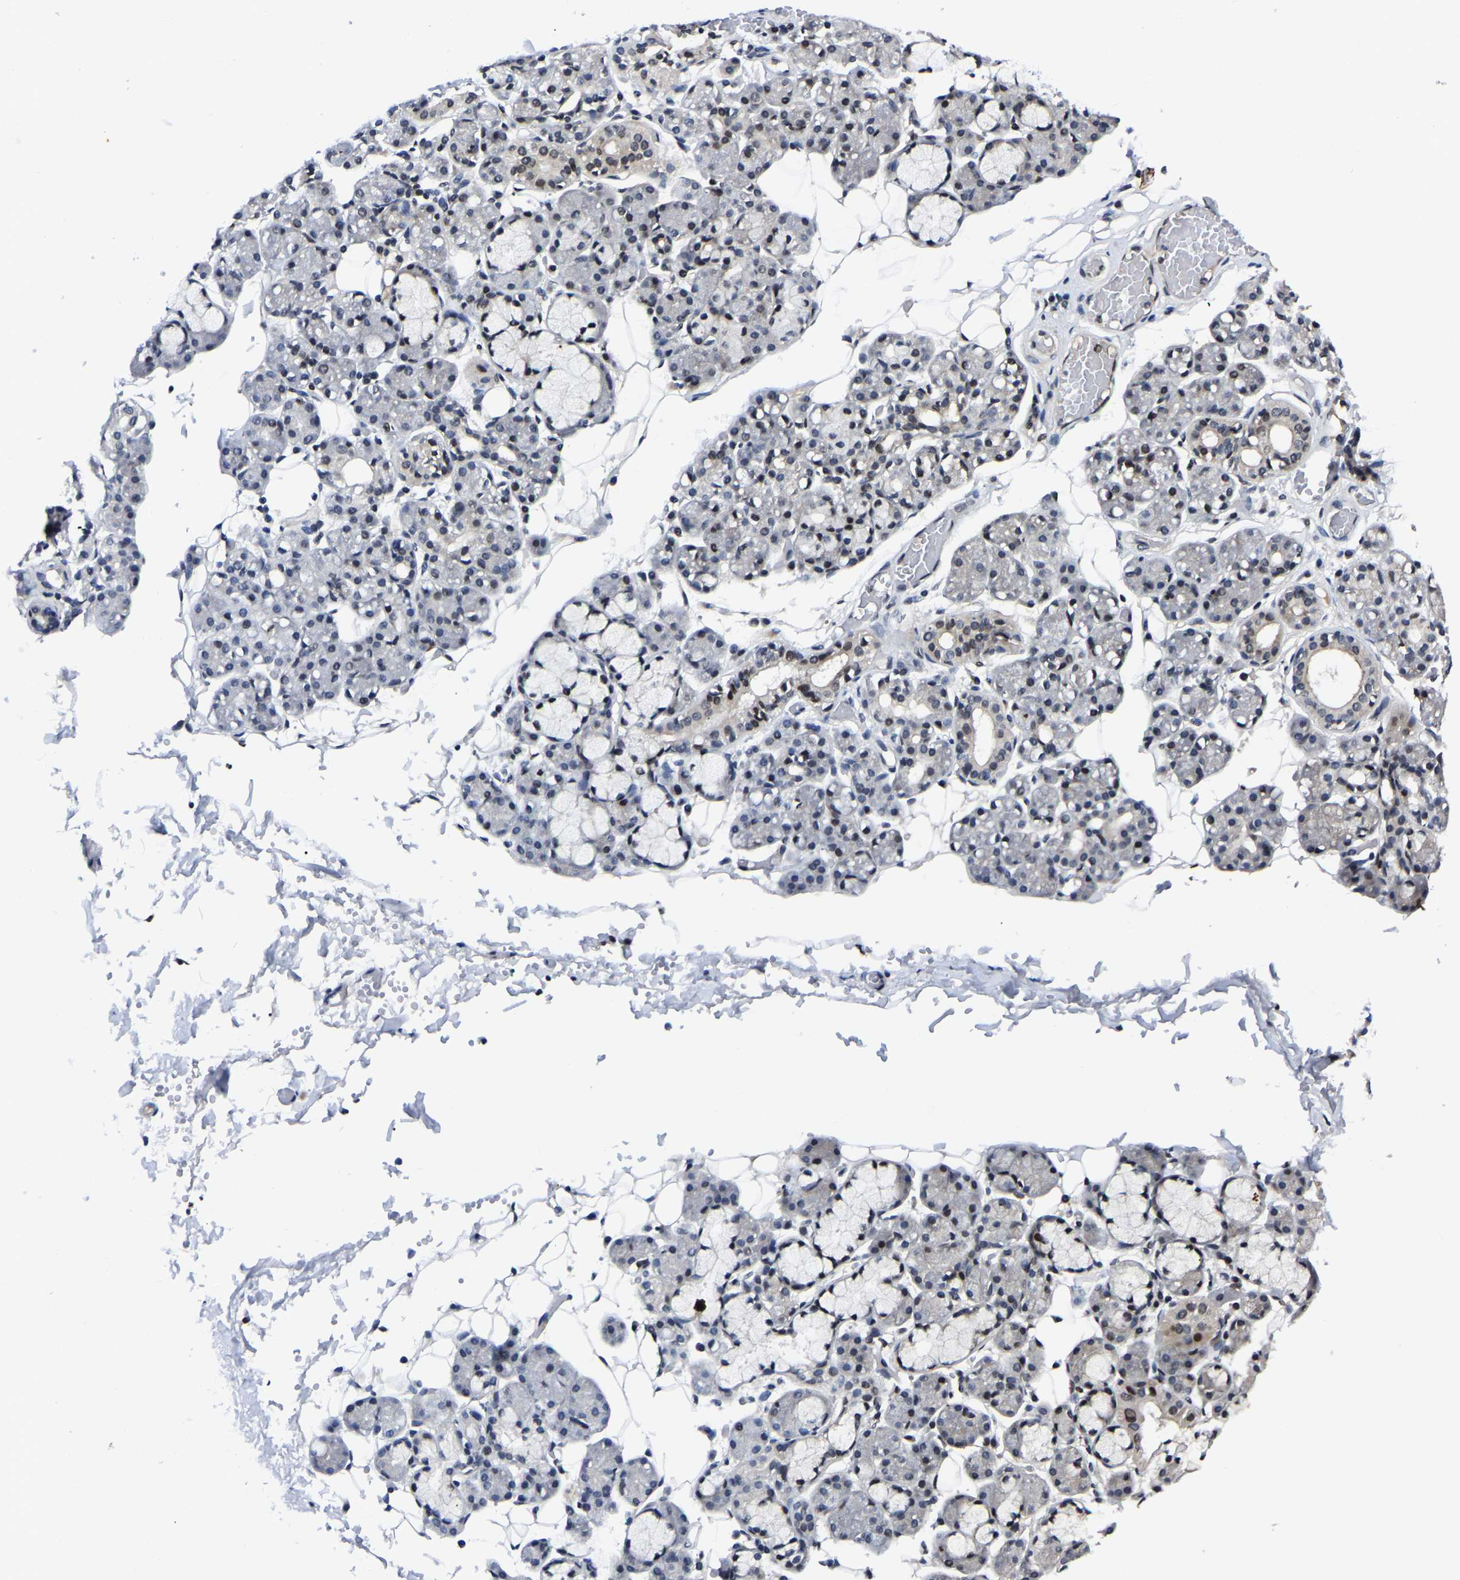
{"staining": {"intensity": "strong", "quantity": "25%-75%", "location": "nuclear"}, "tissue": "salivary gland", "cell_type": "Glandular cells", "image_type": "normal", "snomed": [{"axis": "morphology", "description": "Normal tissue, NOS"}, {"axis": "topography", "description": "Salivary gland"}], "caption": "IHC staining of benign salivary gland, which displays high levels of strong nuclear expression in about 25%-75% of glandular cells indicating strong nuclear protein positivity. The staining was performed using DAB (brown) for protein detection and nuclei were counterstained in hematoxylin (blue).", "gene": "TRIM35", "patient": {"sex": "male", "age": 63}}